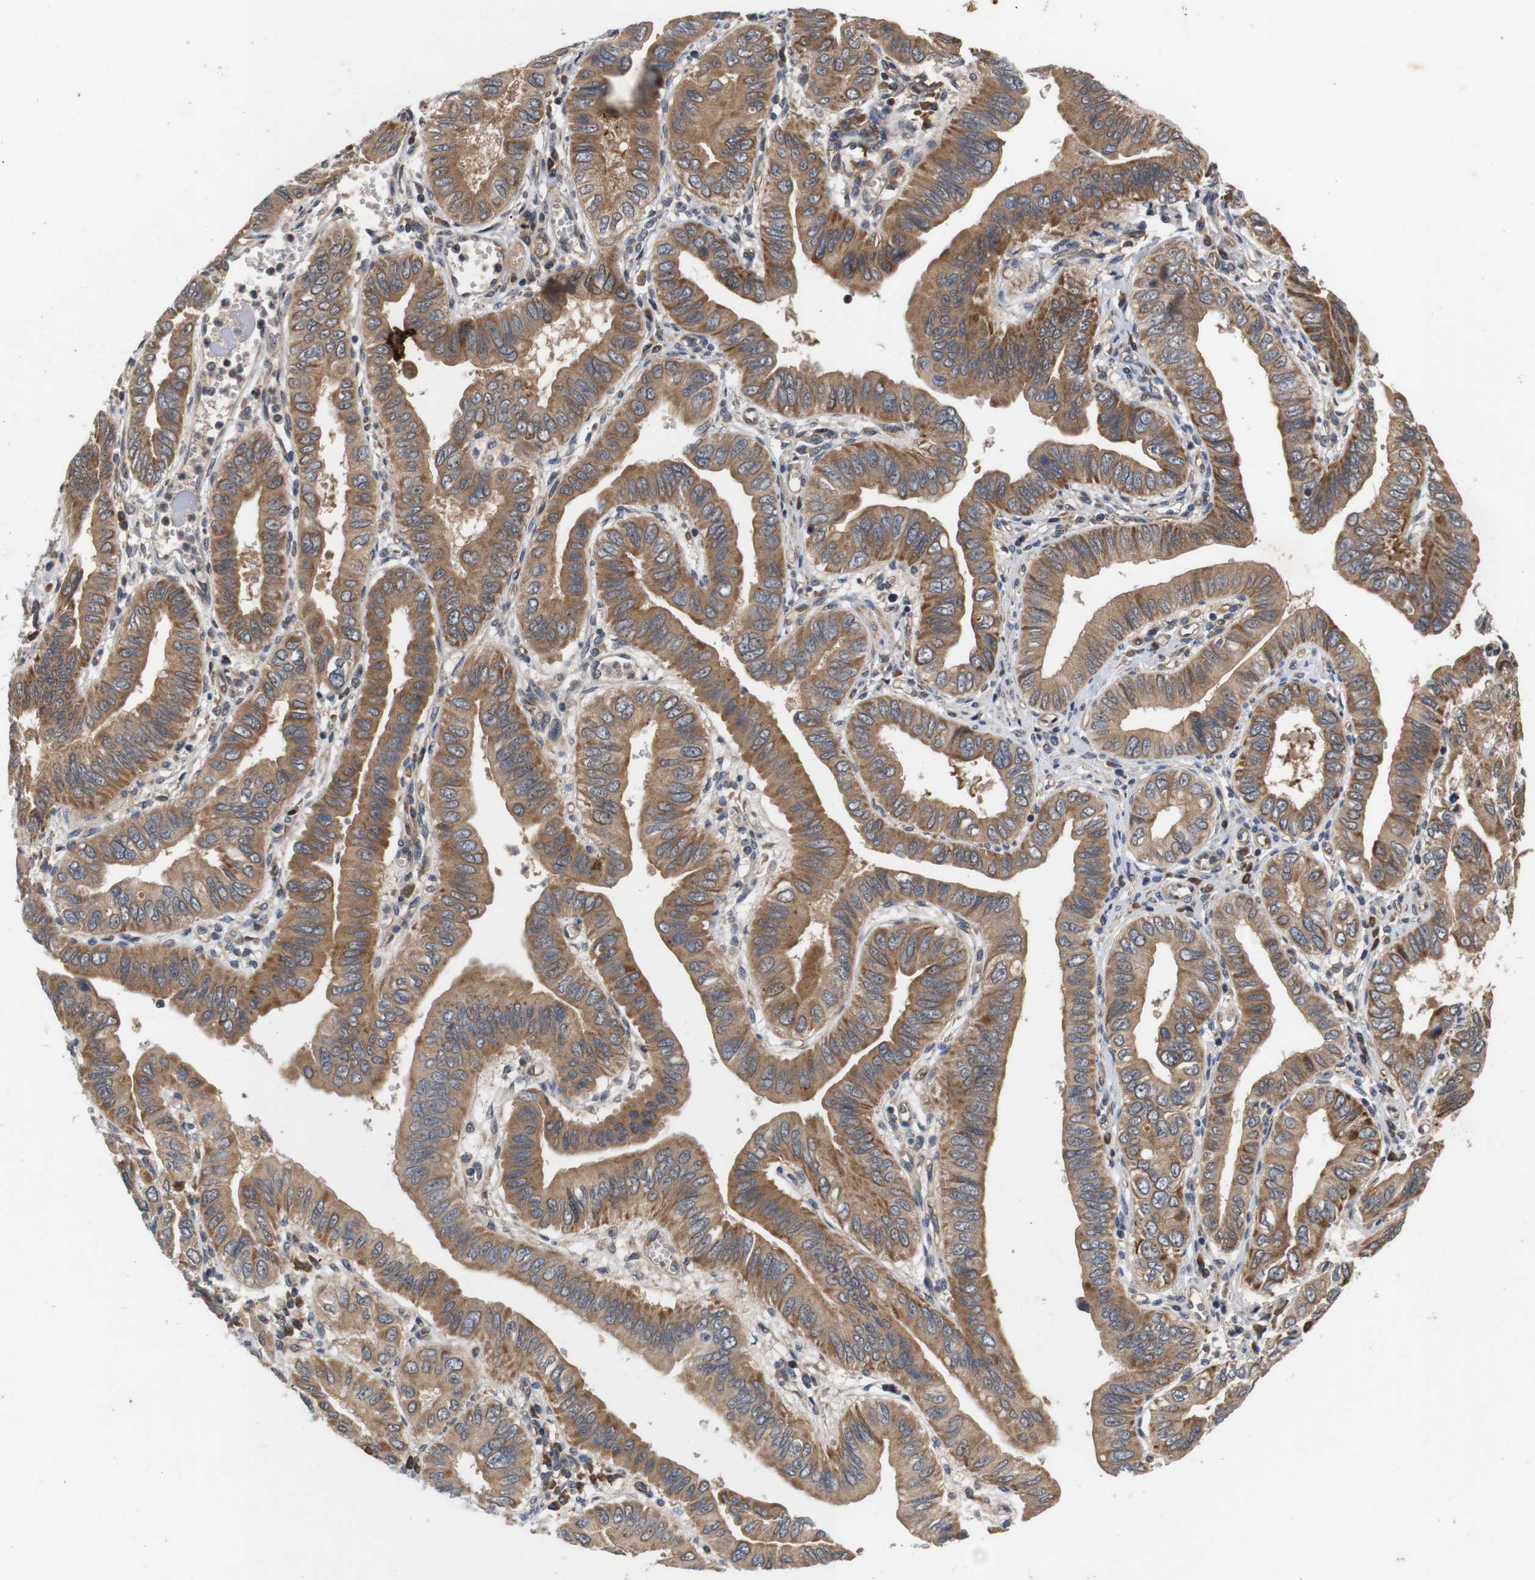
{"staining": {"intensity": "moderate", "quantity": ">75%", "location": "cytoplasmic/membranous"}, "tissue": "pancreatic cancer", "cell_type": "Tumor cells", "image_type": "cancer", "snomed": [{"axis": "morphology", "description": "Normal tissue, NOS"}, {"axis": "topography", "description": "Lymph node"}], "caption": "The photomicrograph reveals immunohistochemical staining of pancreatic cancer. There is moderate cytoplasmic/membranous staining is identified in approximately >75% of tumor cells. (Brightfield microscopy of DAB IHC at high magnification).", "gene": "RIPK1", "patient": {"sex": "male", "age": 50}}